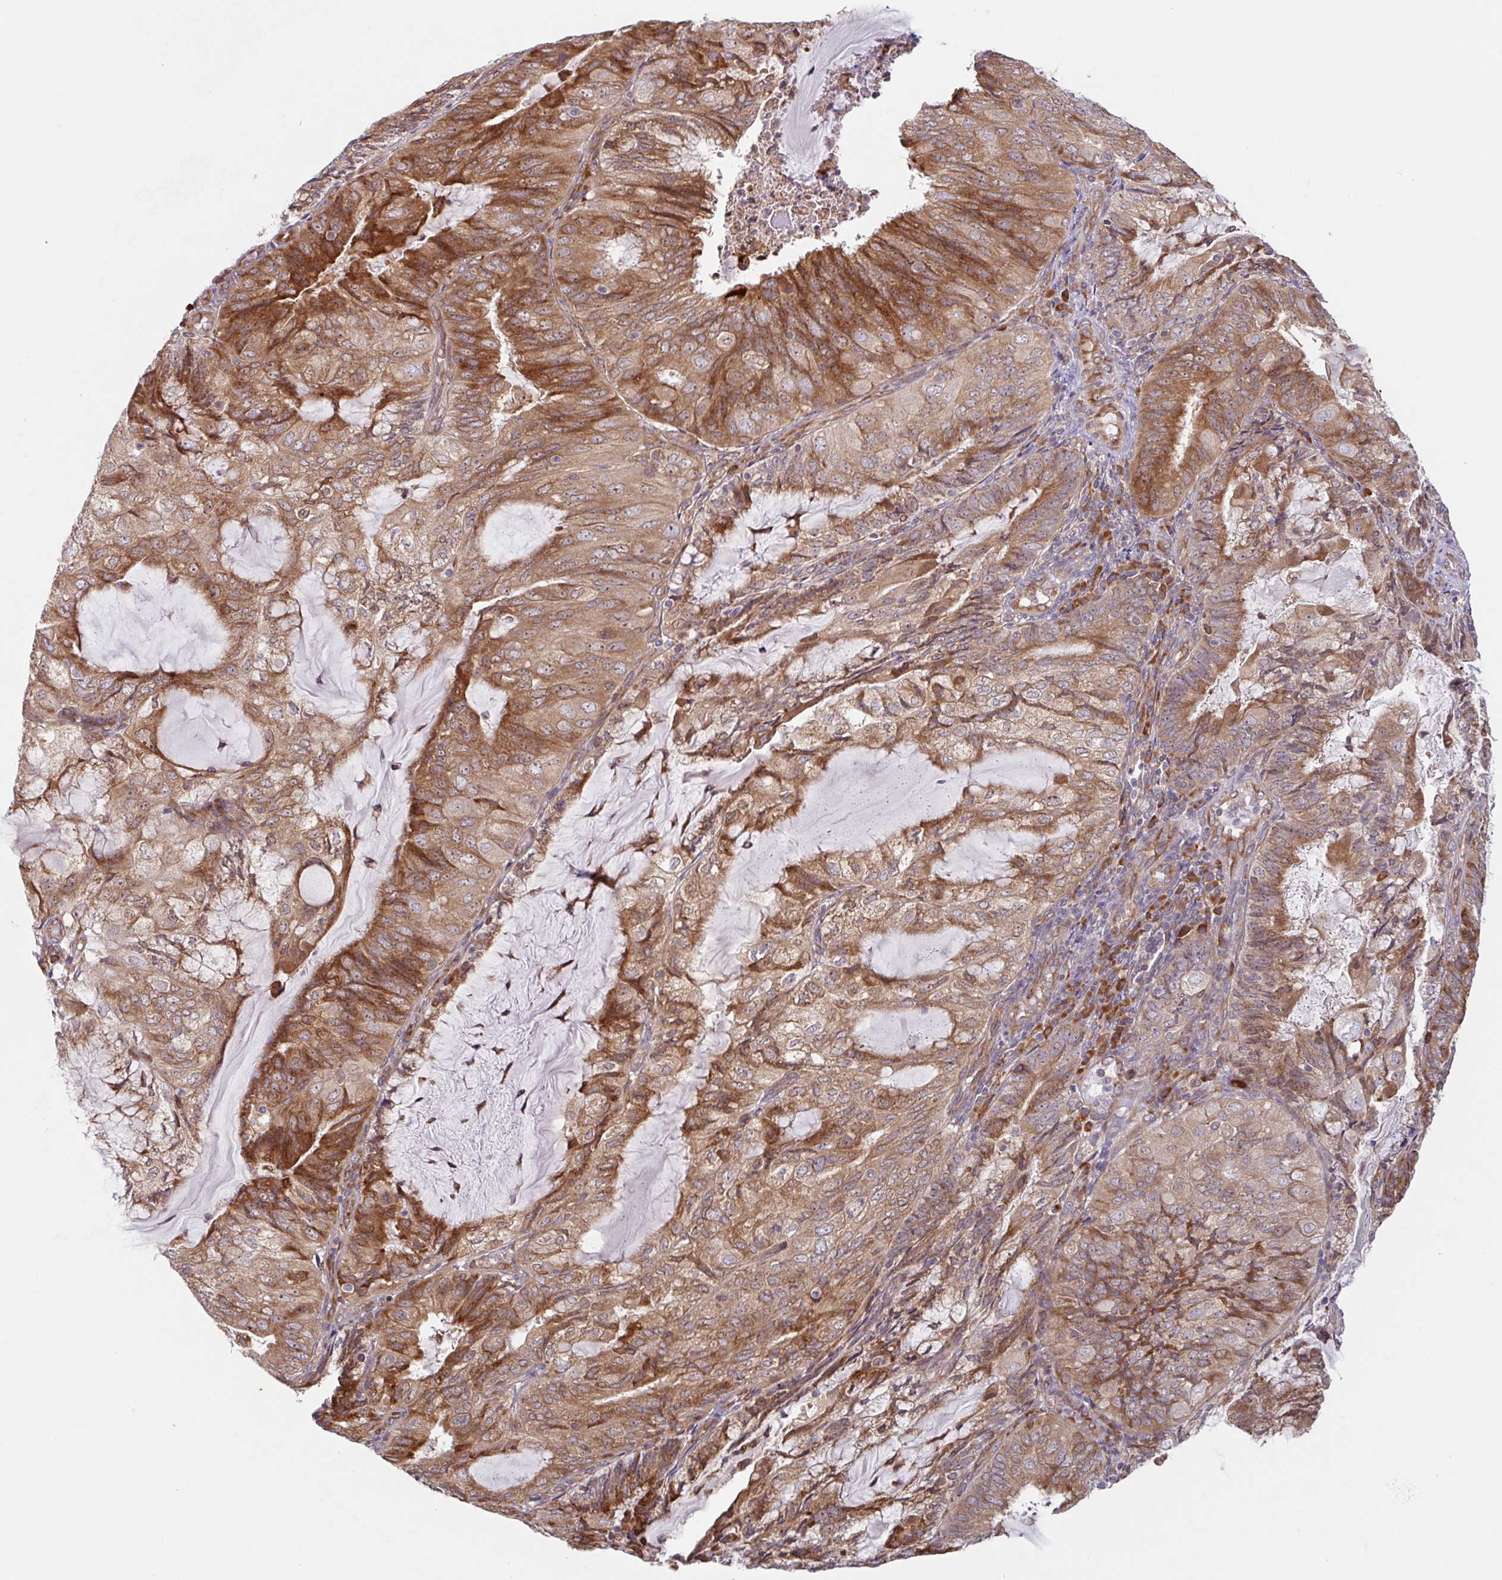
{"staining": {"intensity": "strong", "quantity": ">75%", "location": "cytoplasmic/membranous"}, "tissue": "endometrial cancer", "cell_type": "Tumor cells", "image_type": "cancer", "snomed": [{"axis": "morphology", "description": "Adenocarcinoma, NOS"}, {"axis": "topography", "description": "Endometrium"}], "caption": "High-power microscopy captured an IHC histopathology image of endometrial adenocarcinoma, revealing strong cytoplasmic/membranous staining in approximately >75% of tumor cells.", "gene": "RIT1", "patient": {"sex": "female", "age": 81}}